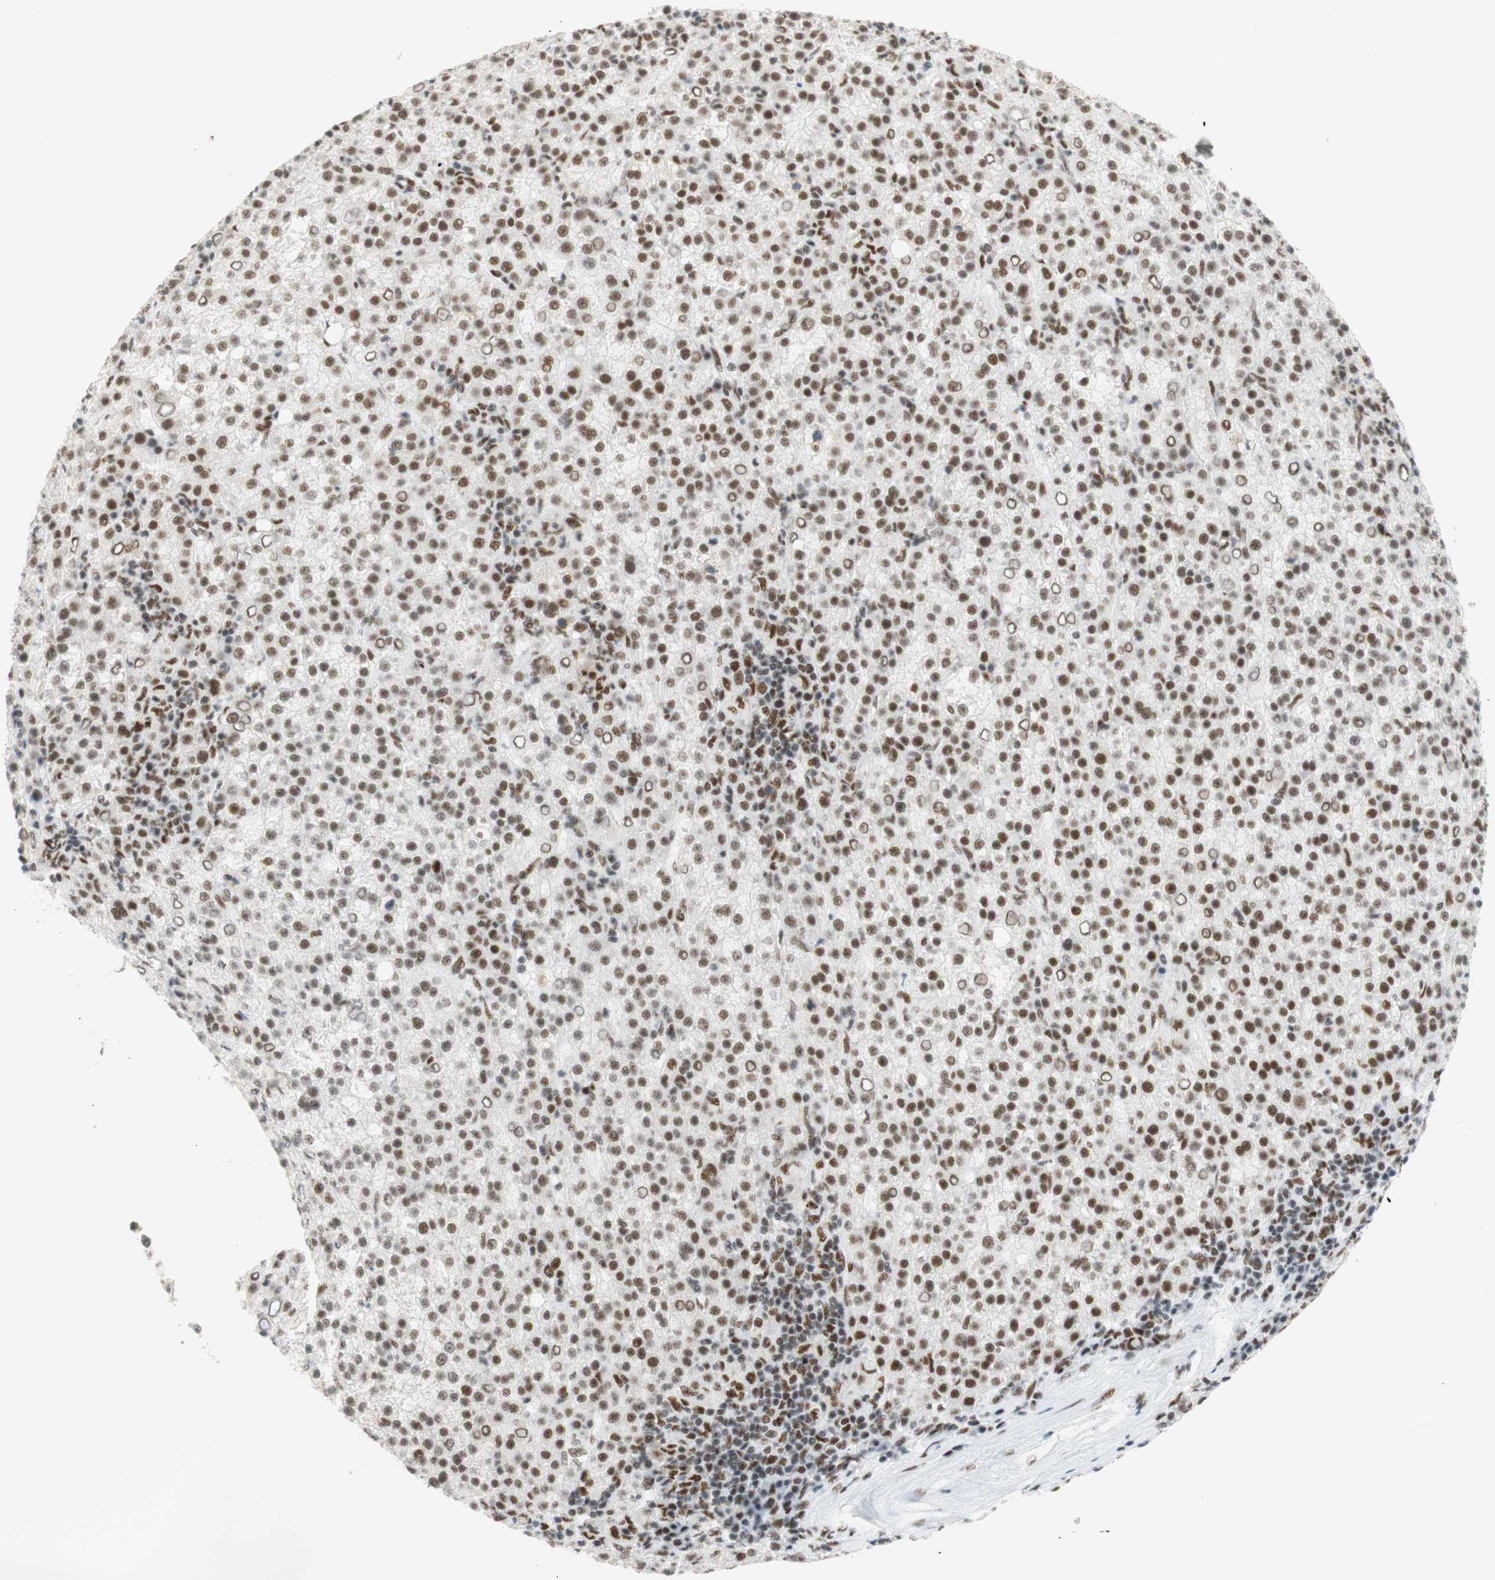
{"staining": {"intensity": "moderate", "quantity": "25%-75%", "location": "nuclear"}, "tissue": "liver cancer", "cell_type": "Tumor cells", "image_type": "cancer", "snomed": [{"axis": "morphology", "description": "Carcinoma, Hepatocellular, NOS"}, {"axis": "topography", "description": "Liver"}], "caption": "Human liver hepatocellular carcinoma stained with a protein marker exhibits moderate staining in tumor cells.", "gene": "RNF20", "patient": {"sex": "female", "age": 58}}